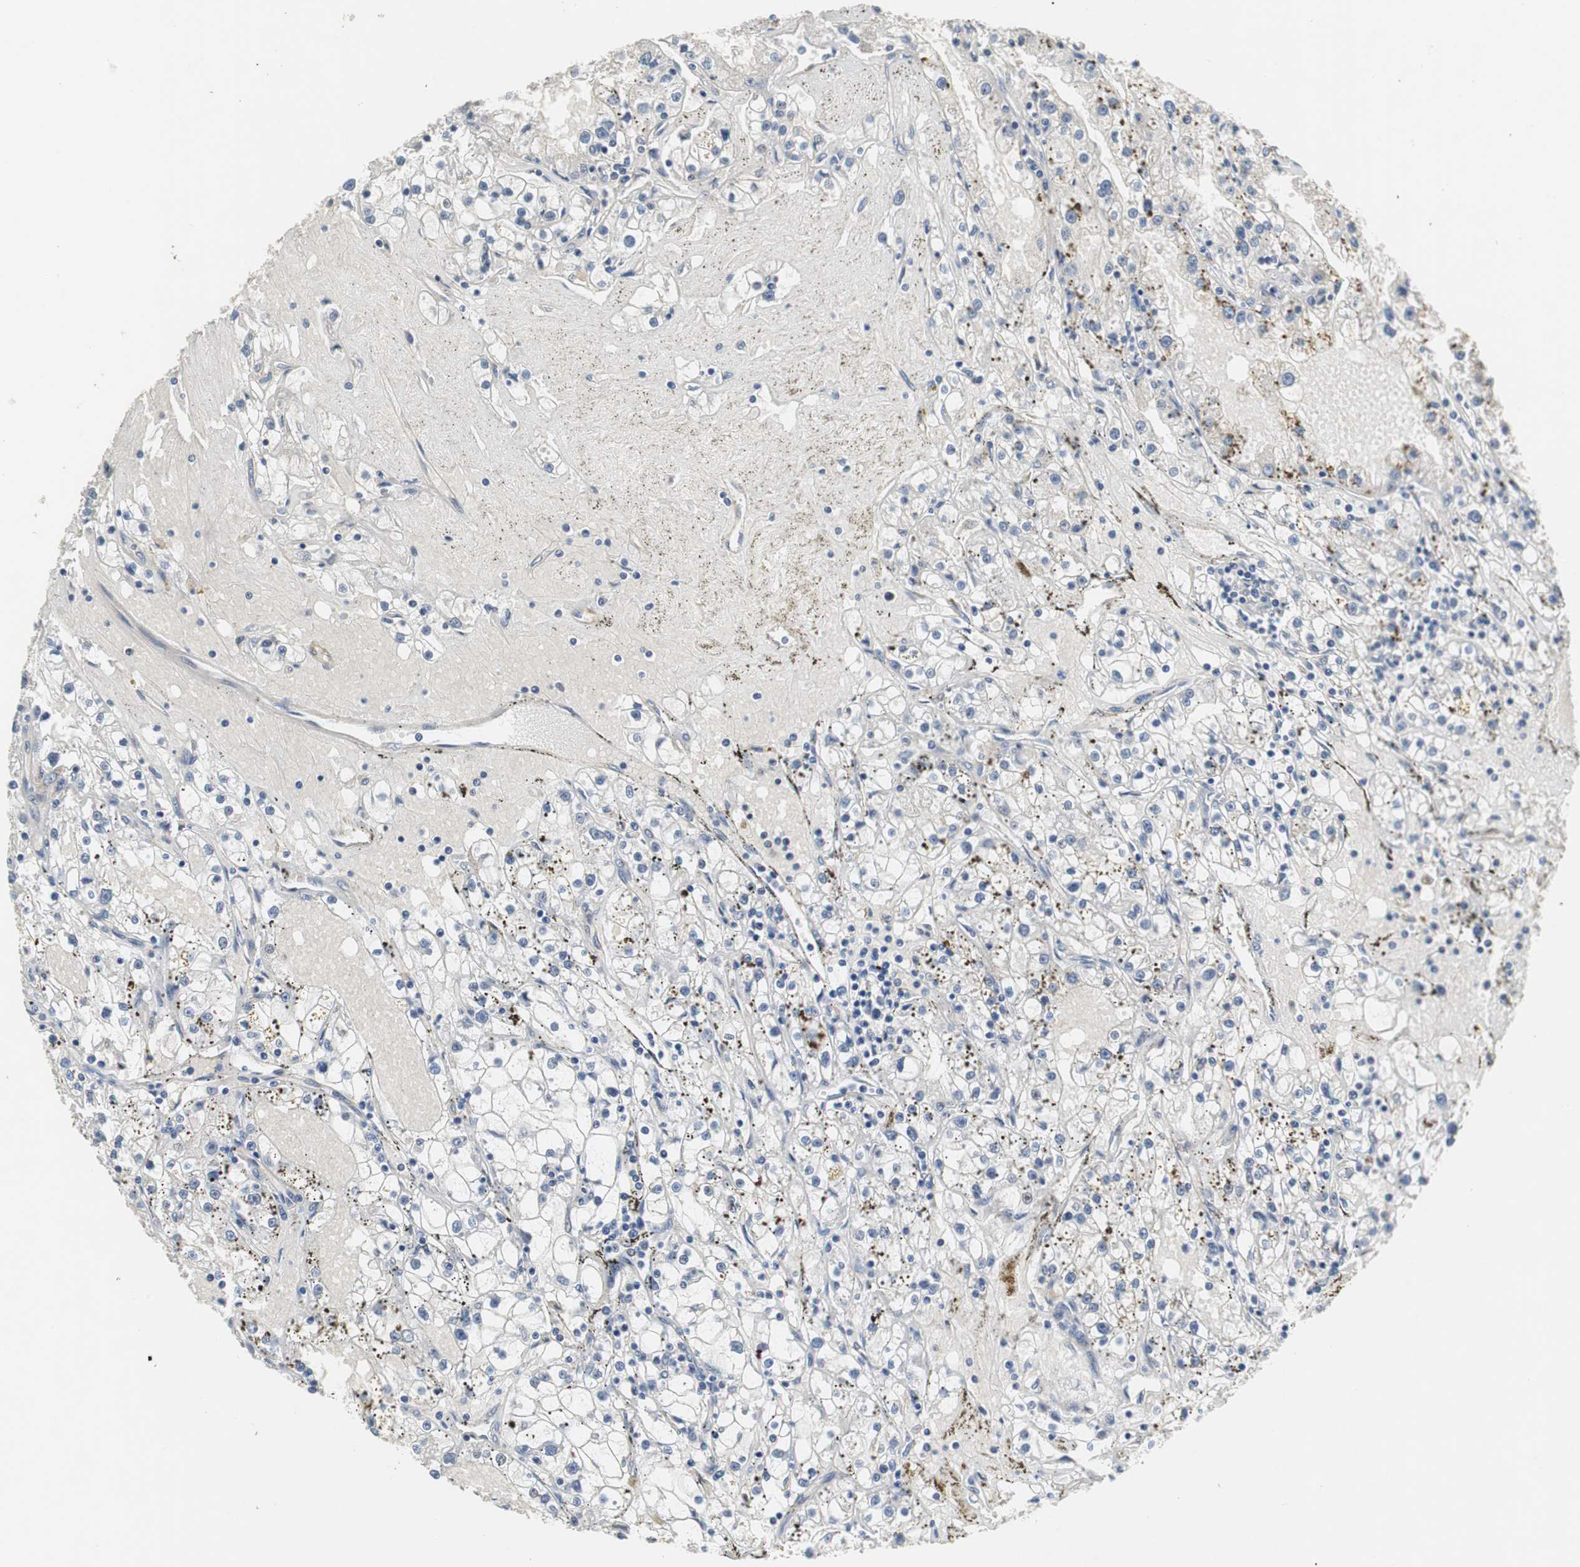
{"staining": {"intensity": "negative", "quantity": "none", "location": "none"}, "tissue": "renal cancer", "cell_type": "Tumor cells", "image_type": "cancer", "snomed": [{"axis": "morphology", "description": "Adenocarcinoma, NOS"}, {"axis": "topography", "description": "Kidney"}], "caption": "Immunohistochemistry (IHC) histopathology image of neoplastic tissue: renal cancer (adenocarcinoma) stained with DAB reveals no significant protein staining in tumor cells.", "gene": "ISCU", "patient": {"sex": "male", "age": 56}}